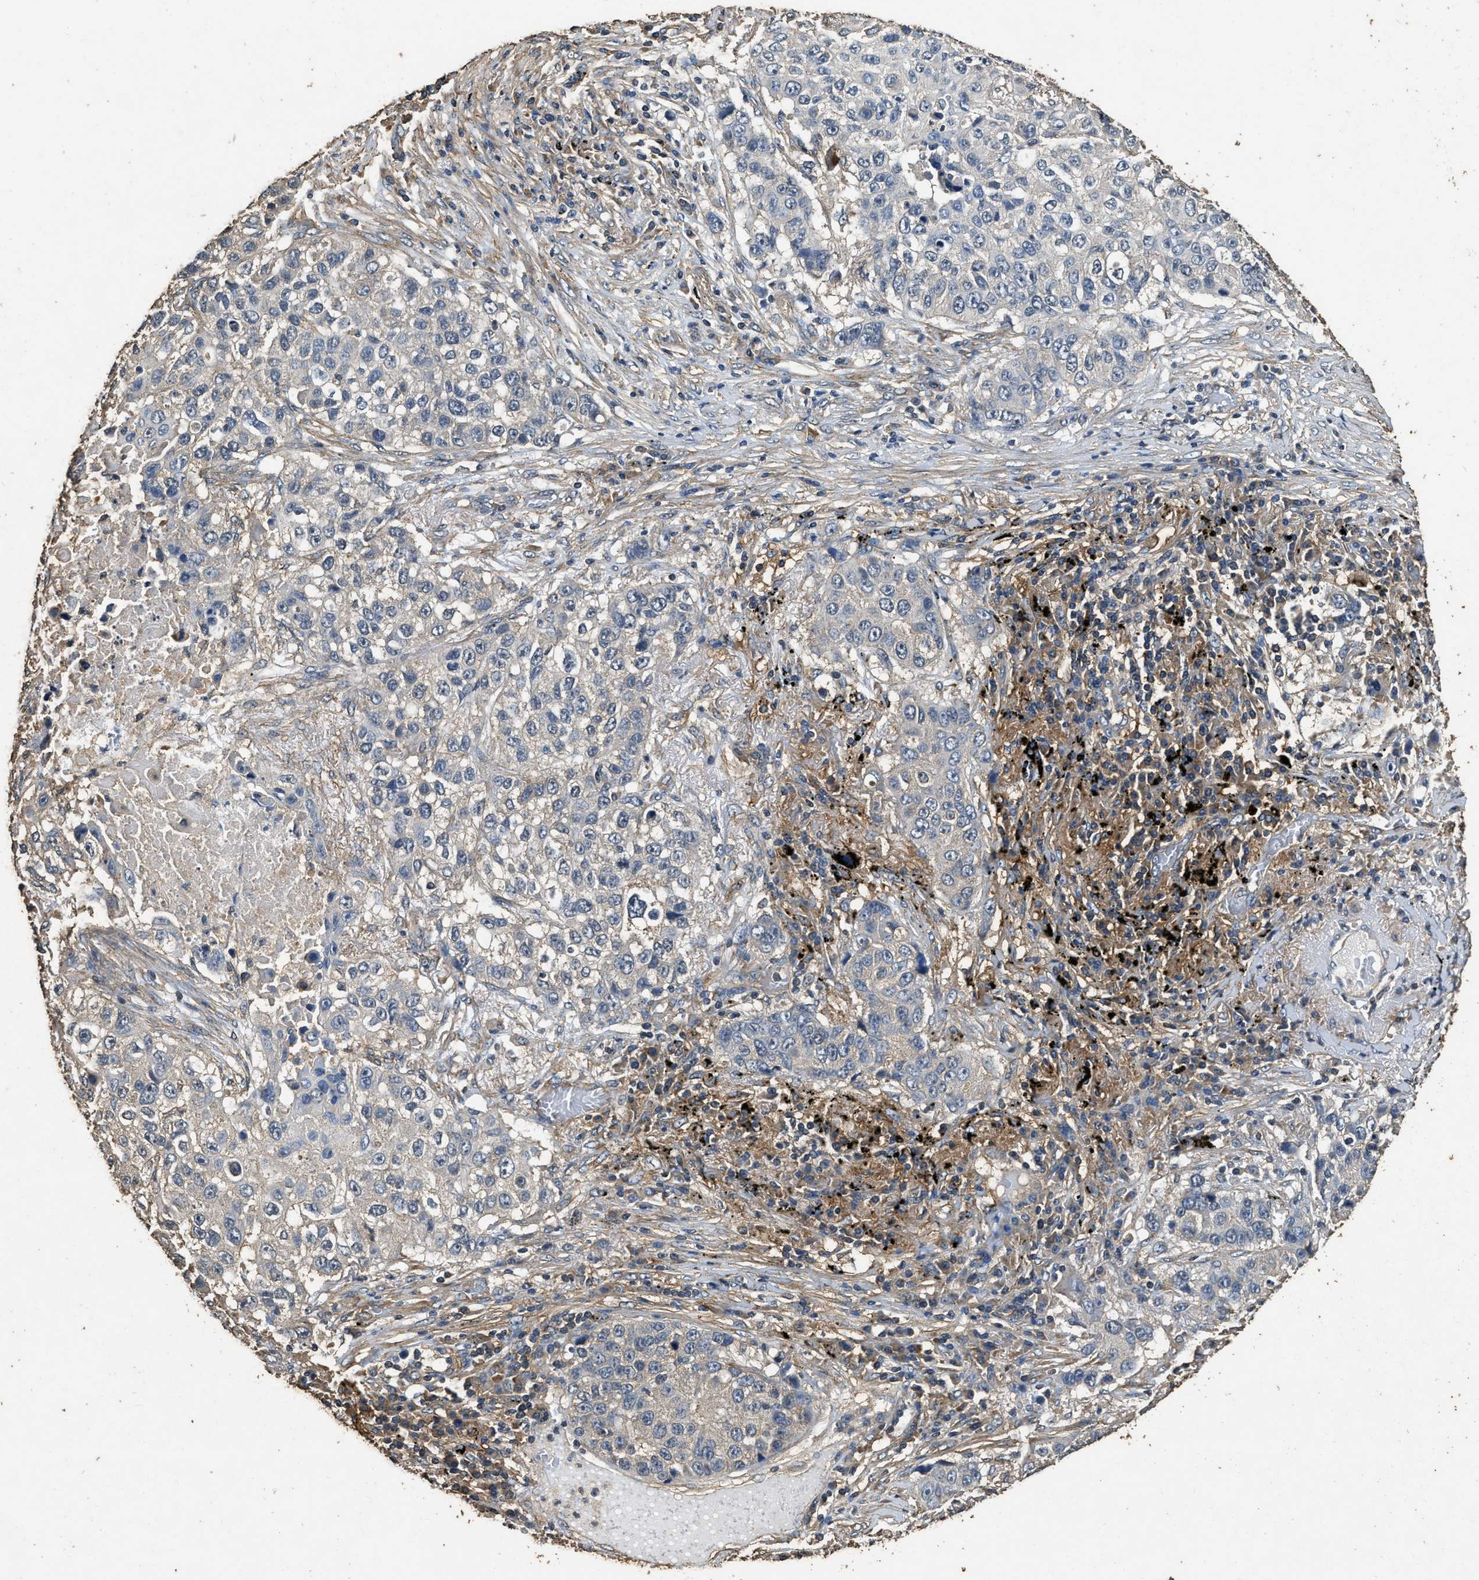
{"staining": {"intensity": "negative", "quantity": "none", "location": "none"}, "tissue": "lung cancer", "cell_type": "Tumor cells", "image_type": "cancer", "snomed": [{"axis": "morphology", "description": "Squamous cell carcinoma, NOS"}, {"axis": "topography", "description": "Lung"}], "caption": "A micrograph of lung cancer stained for a protein reveals no brown staining in tumor cells. (DAB immunohistochemistry (IHC) with hematoxylin counter stain).", "gene": "MIB1", "patient": {"sex": "male", "age": 57}}